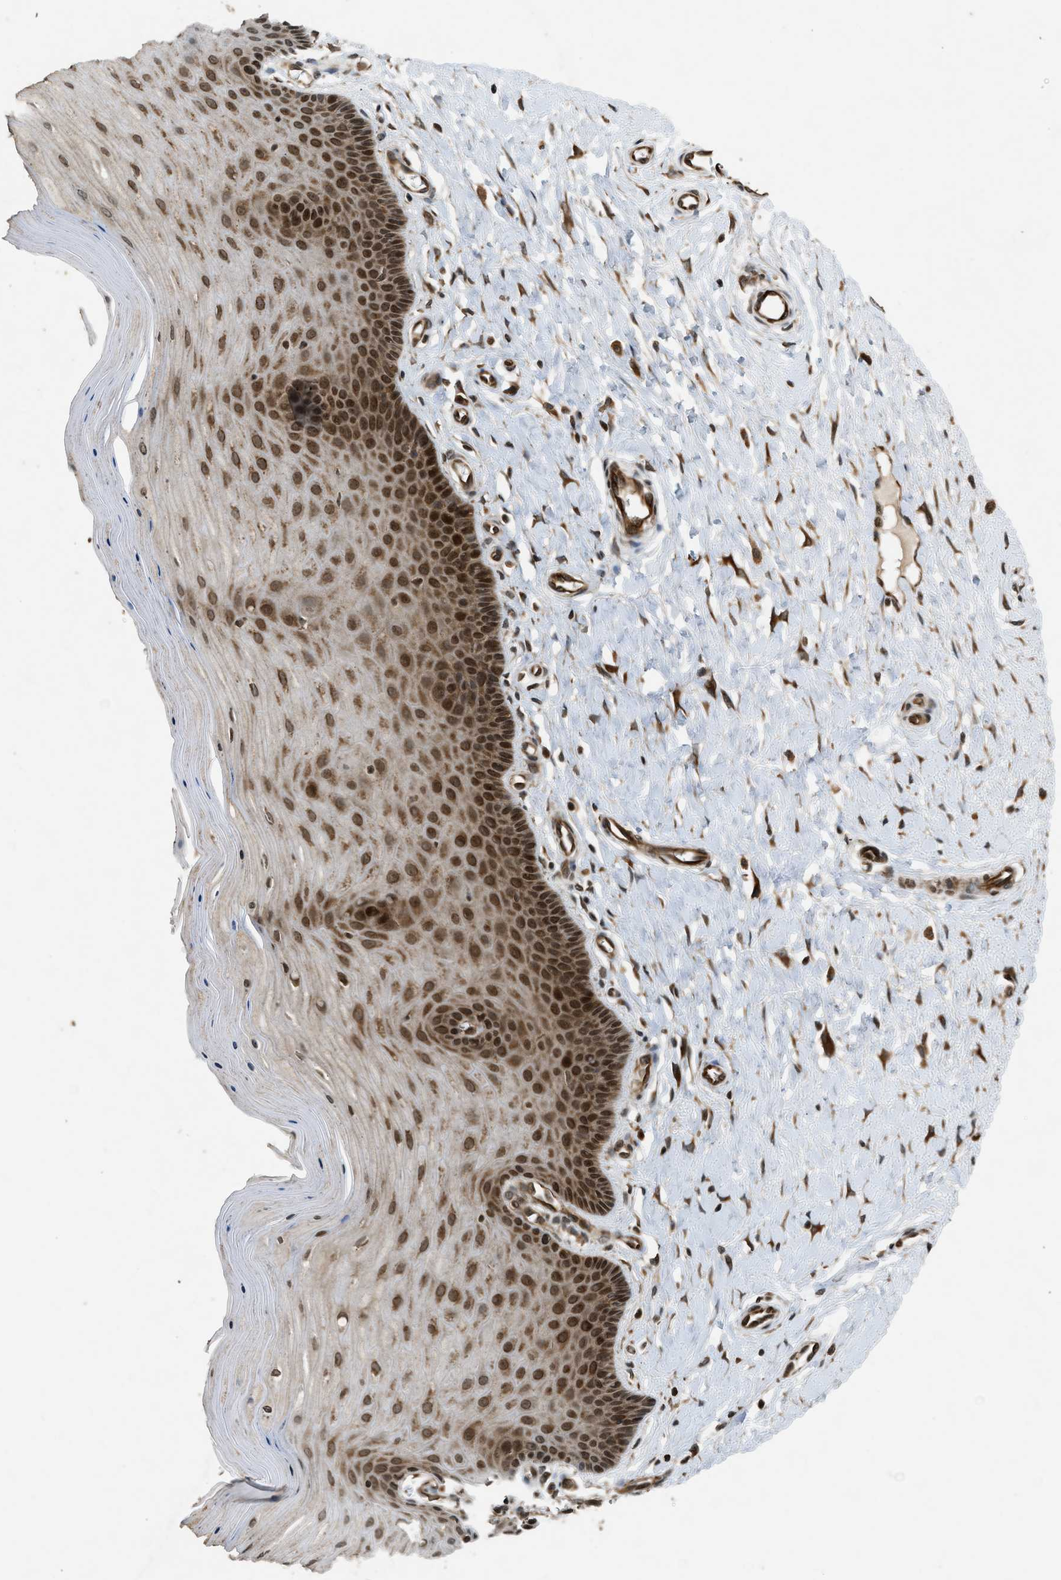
{"staining": {"intensity": "strong", "quantity": ">75%", "location": "cytoplasmic/membranous,nuclear"}, "tissue": "cervix", "cell_type": "Glandular cells", "image_type": "normal", "snomed": [{"axis": "morphology", "description": "Normal tissue, NOS"}, {"axis": "topography", "description": "Cervix"}], "caption": "Human cervix stained for a protein (brown) reveals strong cytoplasmic/membranous,nuclear positive expression in about >75% of glandular cells.", "gene": "TXNL1", "patient": {"sex": "female", "age": 55}}